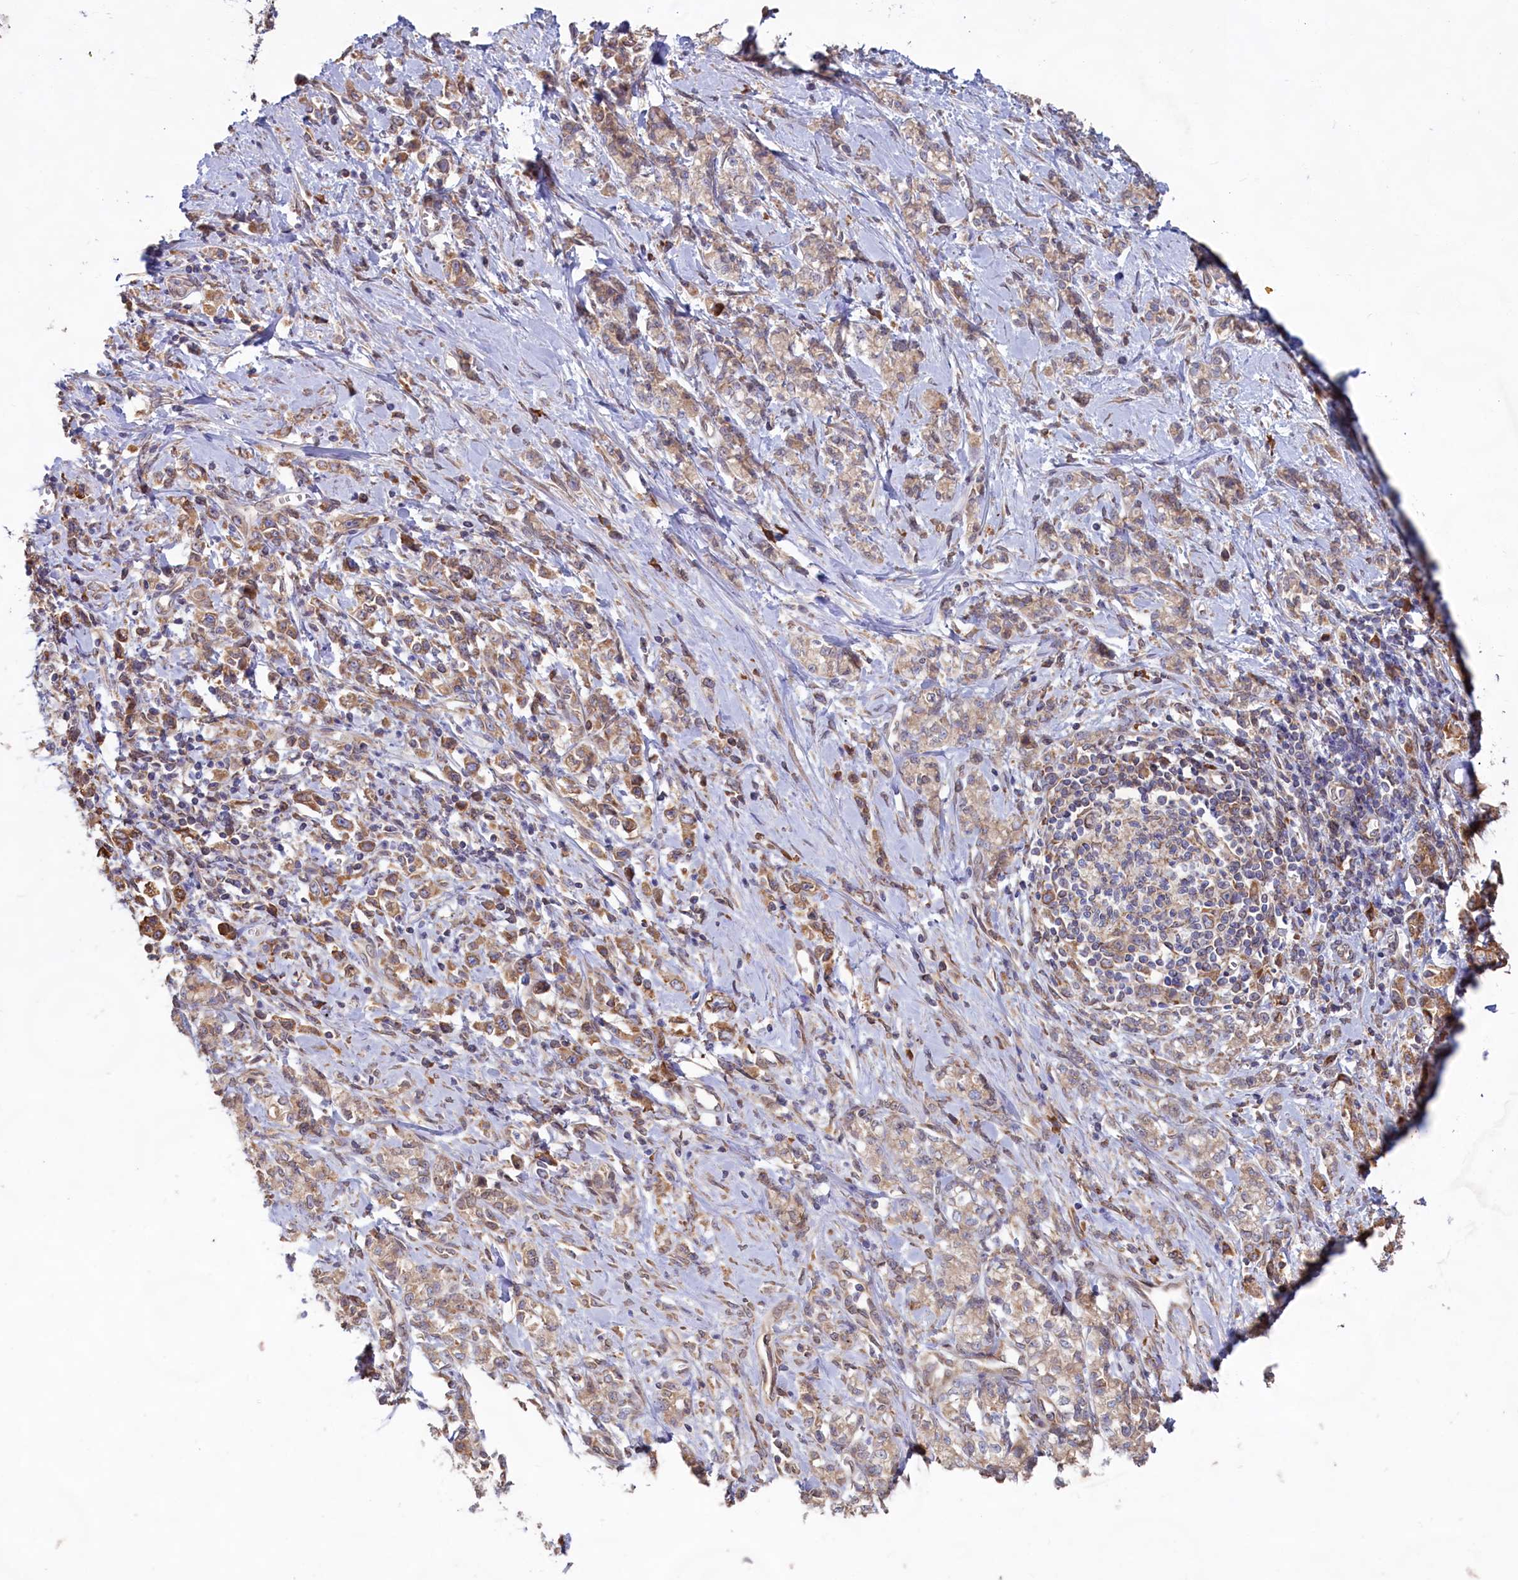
{"staining": {"intensity": "weak", "quantity": ">75%", "location": "cytoplasmic/membranous"}, "tissue": "stomach cancer", "cell_type": "Tumor cells", "image_type": "cancer", "snomed": [{"axis": "morphology", "description": "Adenocarcinoma, NOS"}, {"axis": "topography", "description": "Stomach"}], "caption": "Protein expression analysis of stomach cancer demonstrates weak cytoplasmic/membranous expression in approximately >75% of tumor cells. The staining was performed using DAB (3,3'-diaminobenzidine) to visualize the protein expression in brown, while the nuclei were stained in blue with hematoxylin (Magnification: 20x).", "gene": "TBC1D19", "patient": {"sex": "female", "age": 76}}